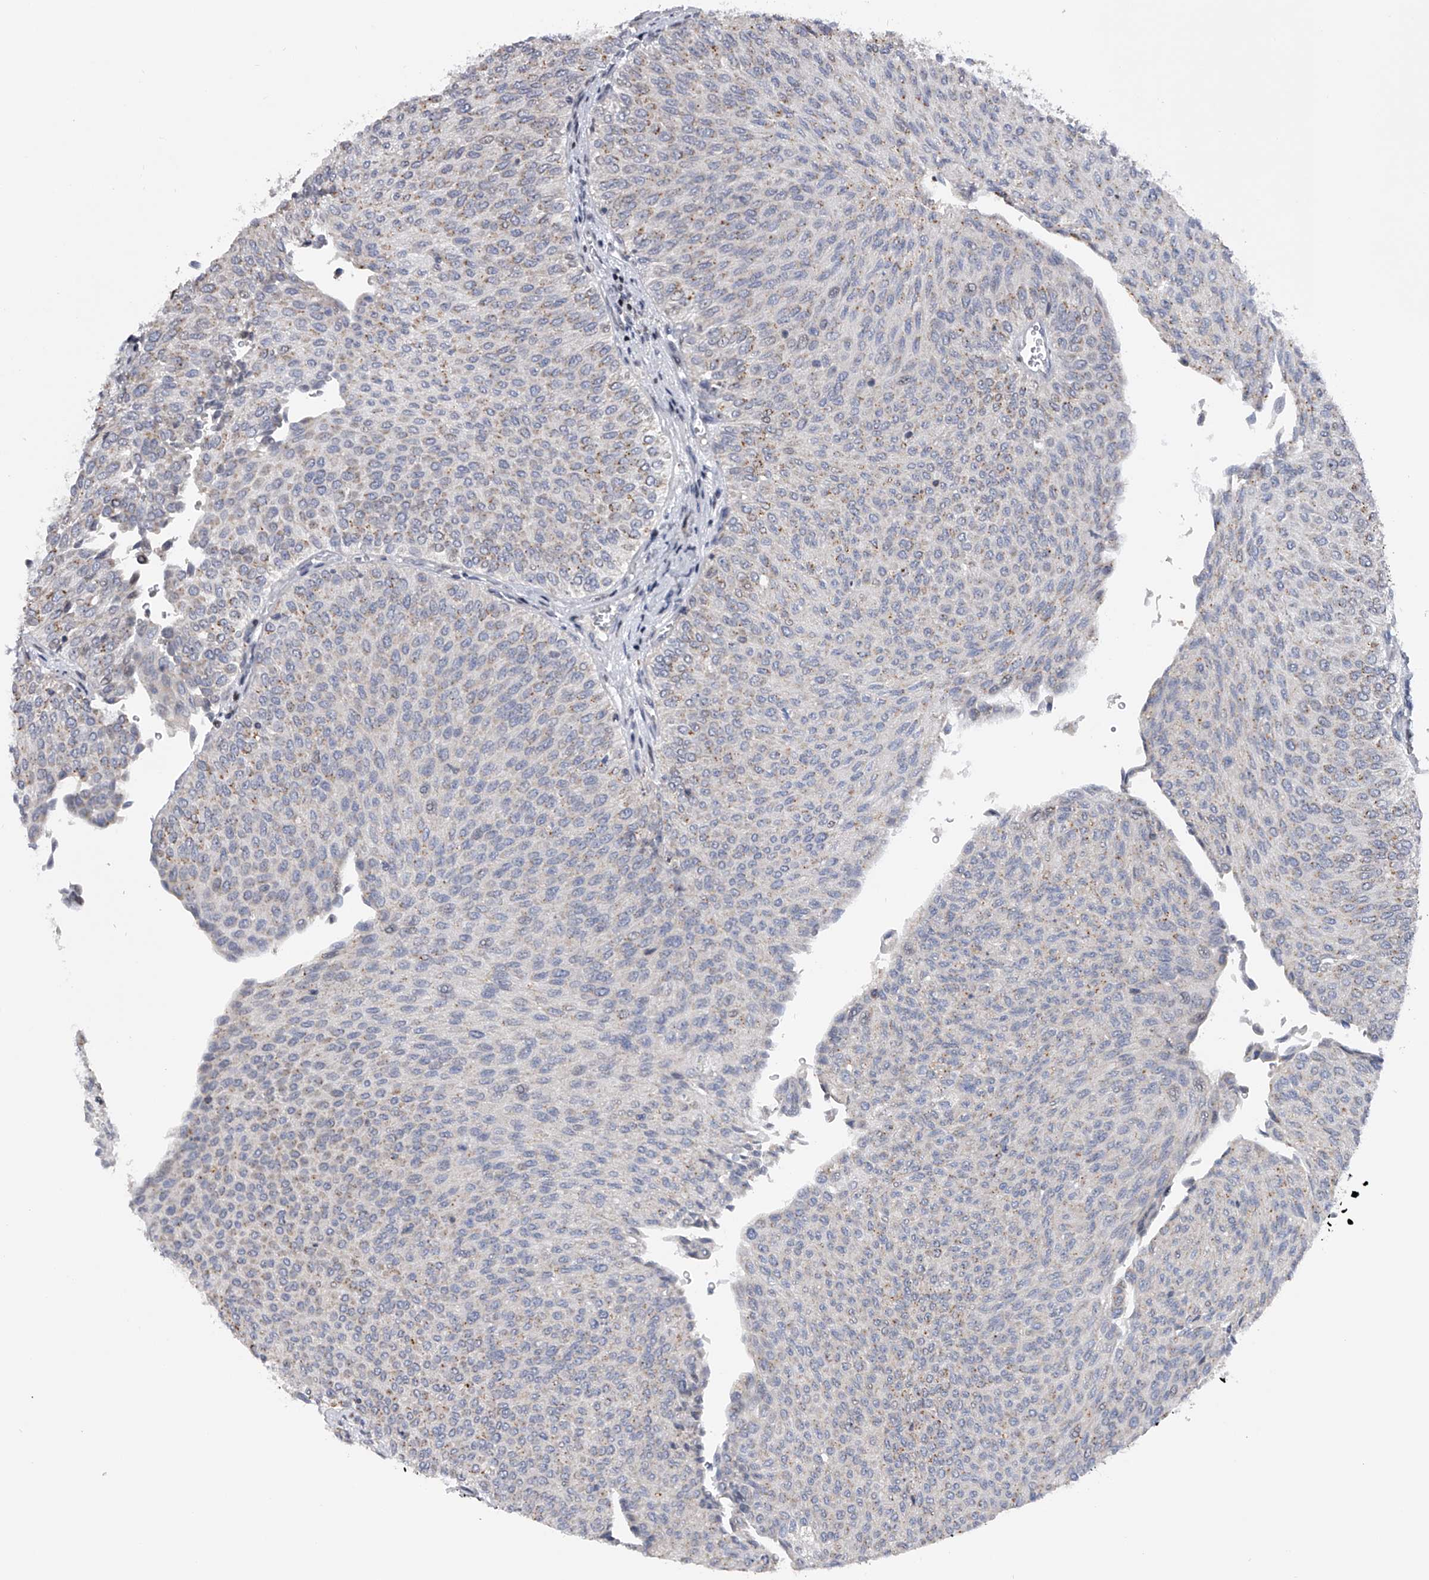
{"staining": {"intensity": "negative", "quantity": "none", "location": "none"}, "tissue": "urothelial cancer", "cell_type": "Tumor cells", "image_type": "cancer", "snomed": [{"axis": "morphology", "description": "Urothelial carcinoma, Low grade"}, {"axis": "topography", "description": "Urinary bladder"}], "caption": "The image shows no staining of tumor cells in urothelial carcinoma (low-grade).", "gene": "RWDD2A", "patient": {"sex": "male", "age": 78}}